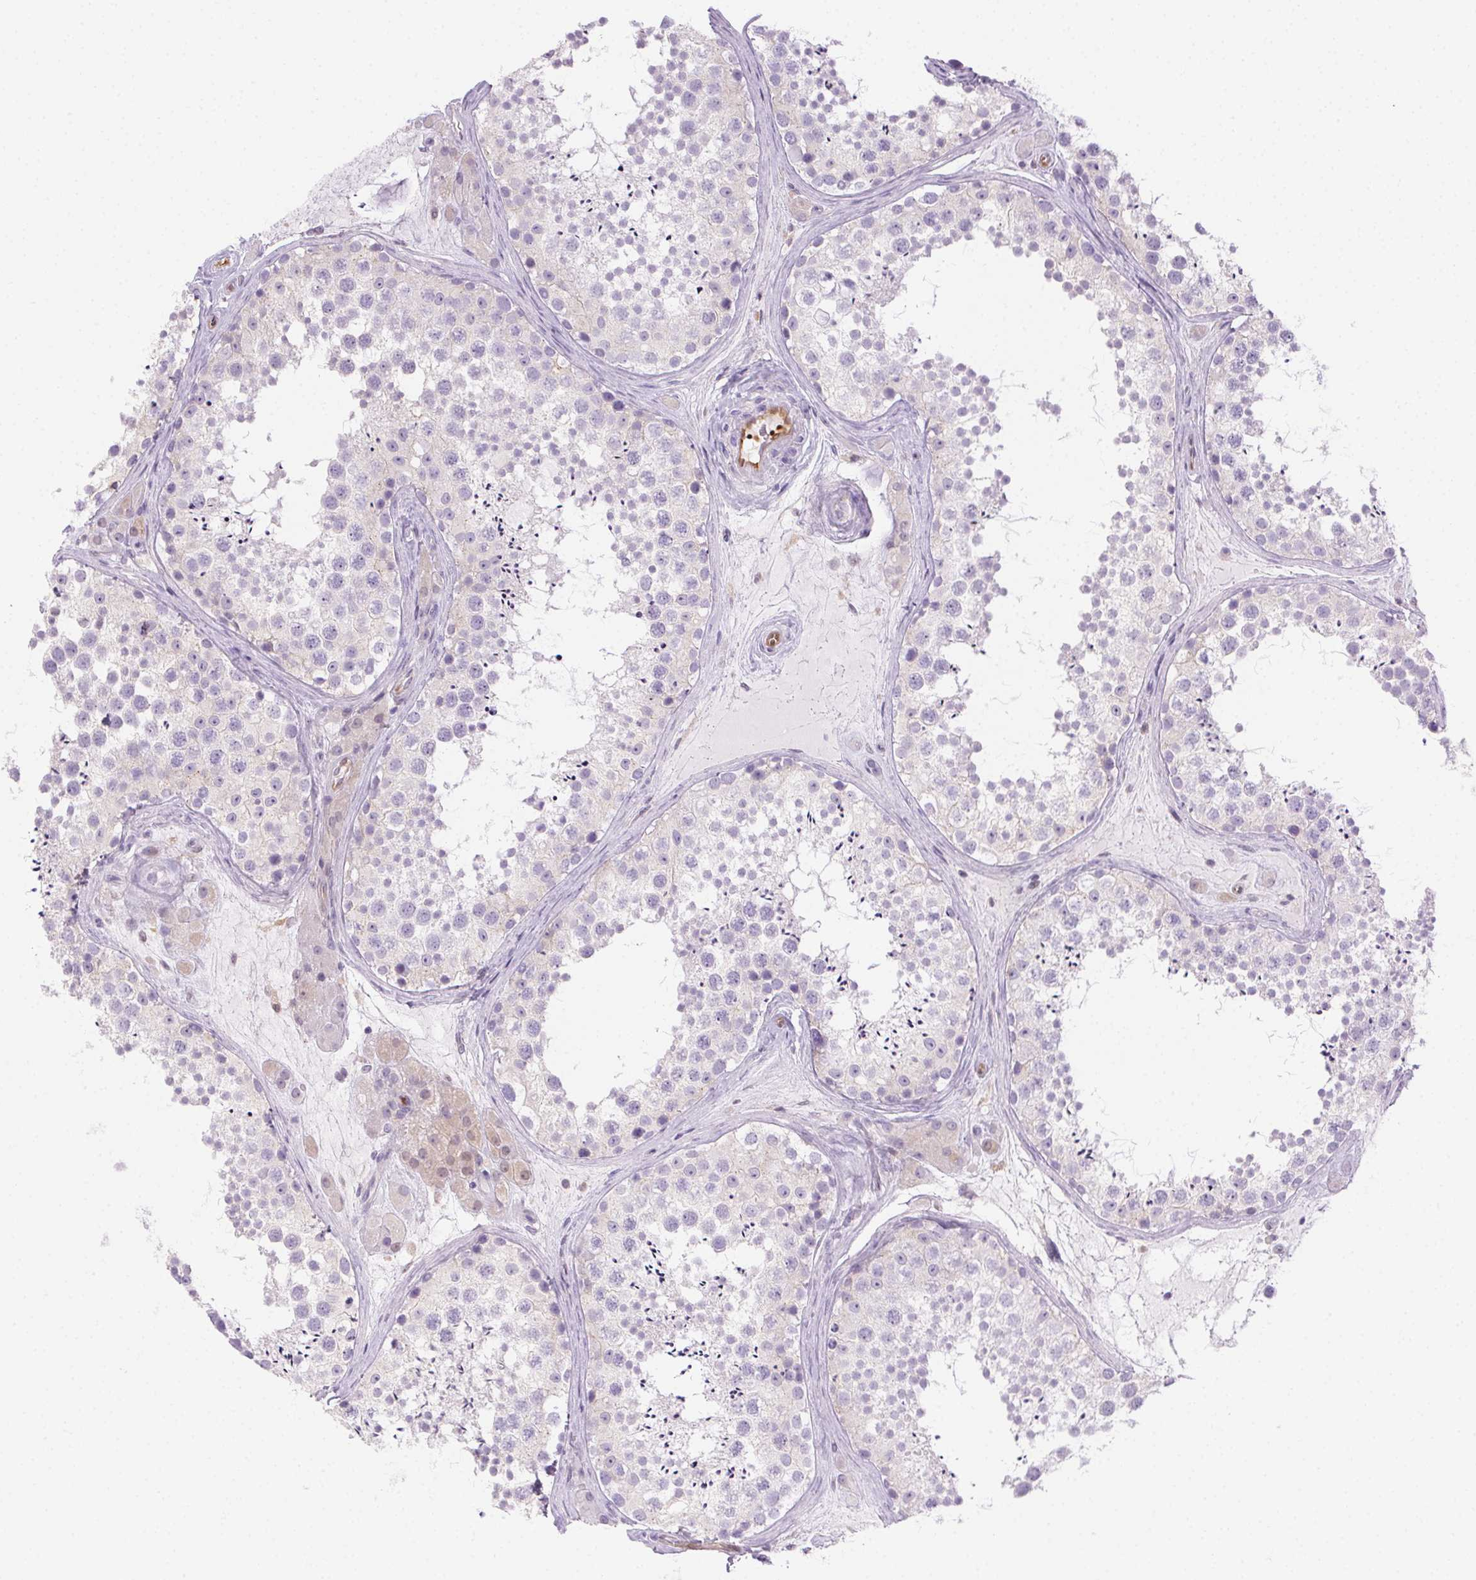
{"staining": {"intensity": "negative", "quantity": "none", "location": "none"}, "tissue": "testis", "cell_type": "Cells in seminiferous ducts", "image_type": "normal", "snomed": [{"axis": "morphology", "description": "Normal tissue, NOS"}, {"axis": "topography", "description": "Testis"}], "caption": "Testis stained for a protein using immunohistochemistry (IHC) shows no expression cells in seminiferous ducts.", "gene": "TMEM45A", "patient": {"sex": "male", "age": 41}}